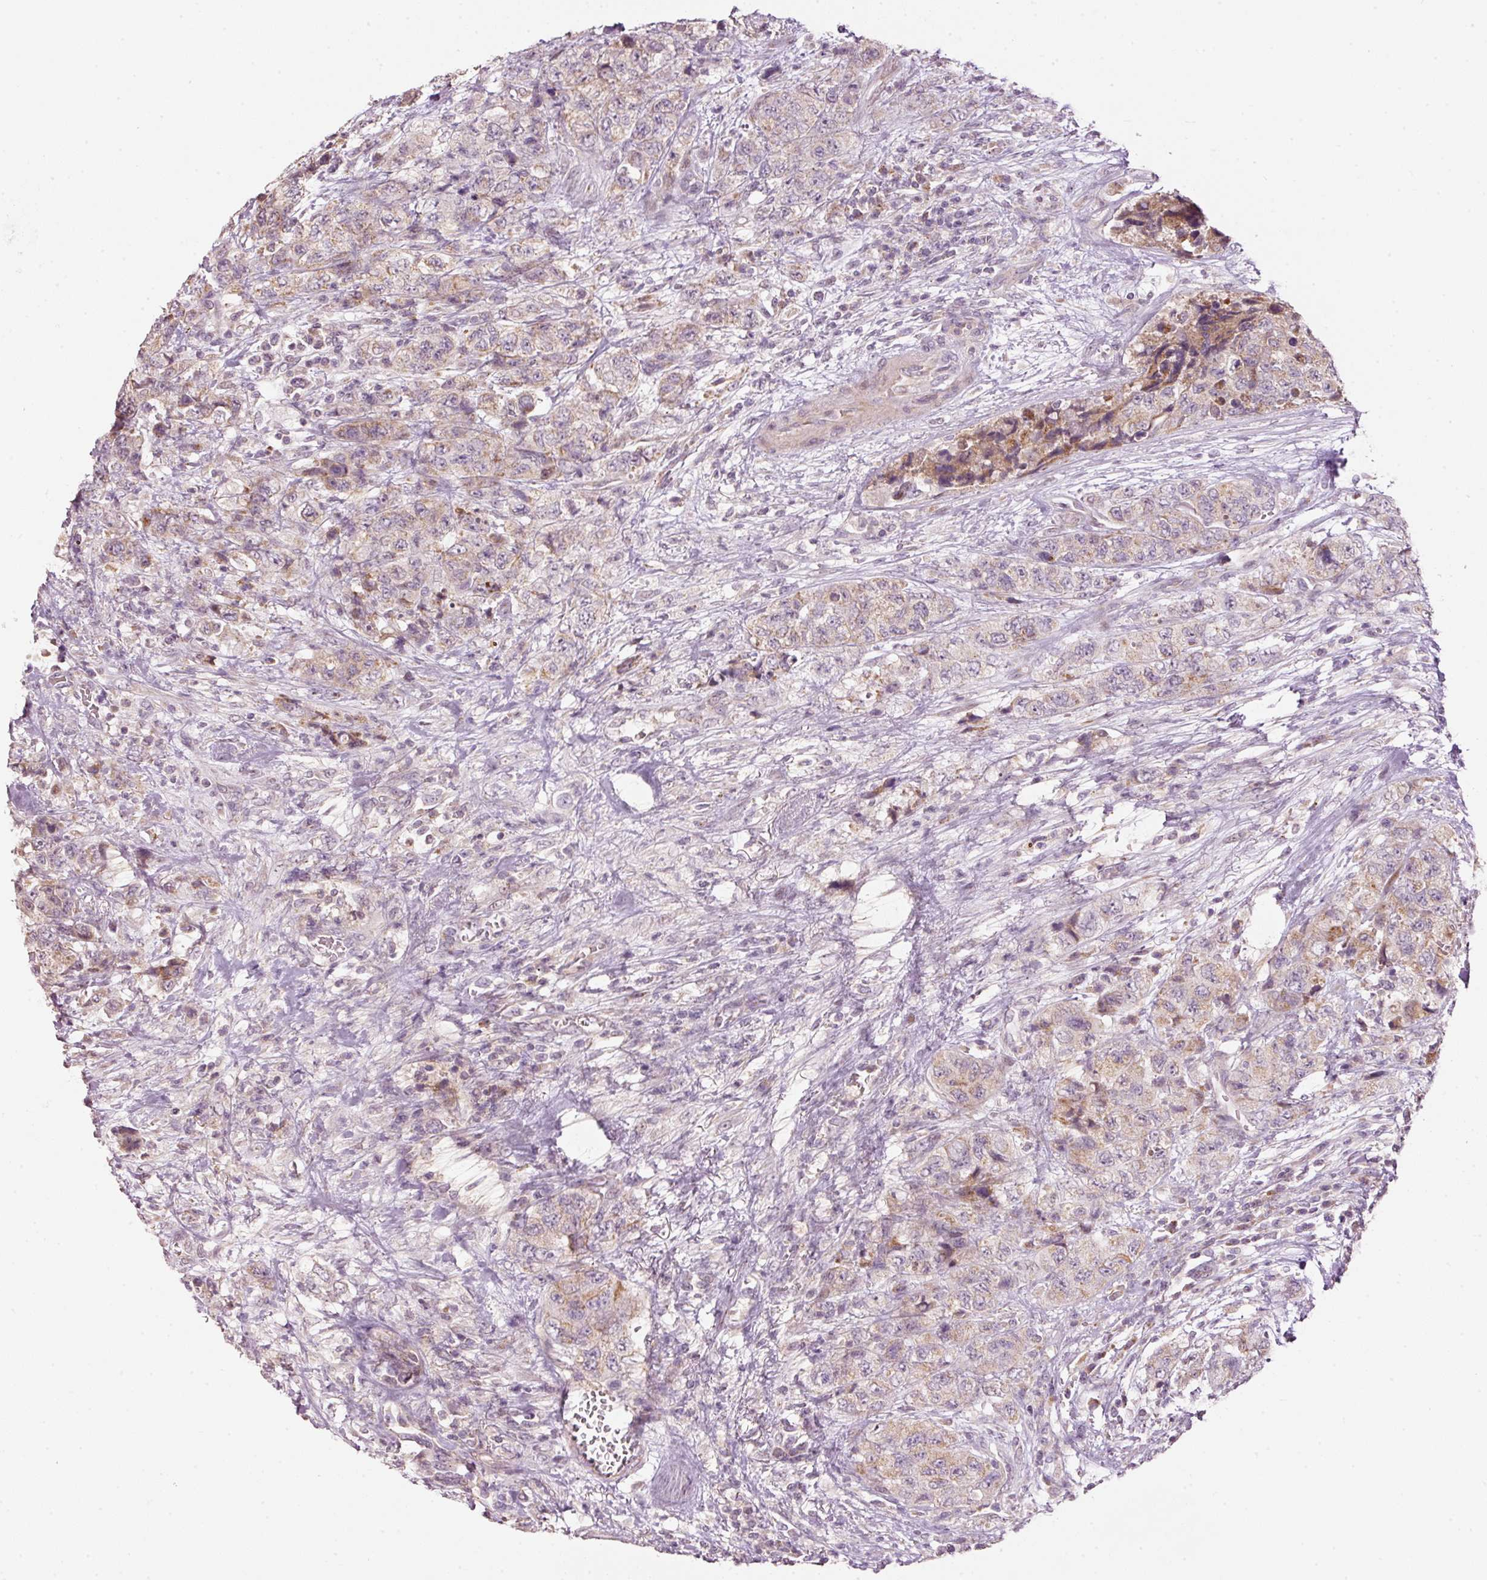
{"staining": {"intensity": "weak", "quantity": "25%-75%", "location": "cytoplasmic/membranous"}, "tissue": "urothelial cancer", "cell_type": "Tumor cells", "image_type": "cancer", "snomed": [{"axis": "morphology", "description": "Urothelial carcinoma, High grade"}, {"axis": "topography", "description": "Urinary bladder"}], "caption": "This is a micrograph of immunohistochemistry (IHC) staining of high-grade urothelial carcinoma, which shows weak expression in the cytoplasmic/membranous of tumor cells.", "gene": "TOB2", "patient": {"sex": "female", "age": 78}}